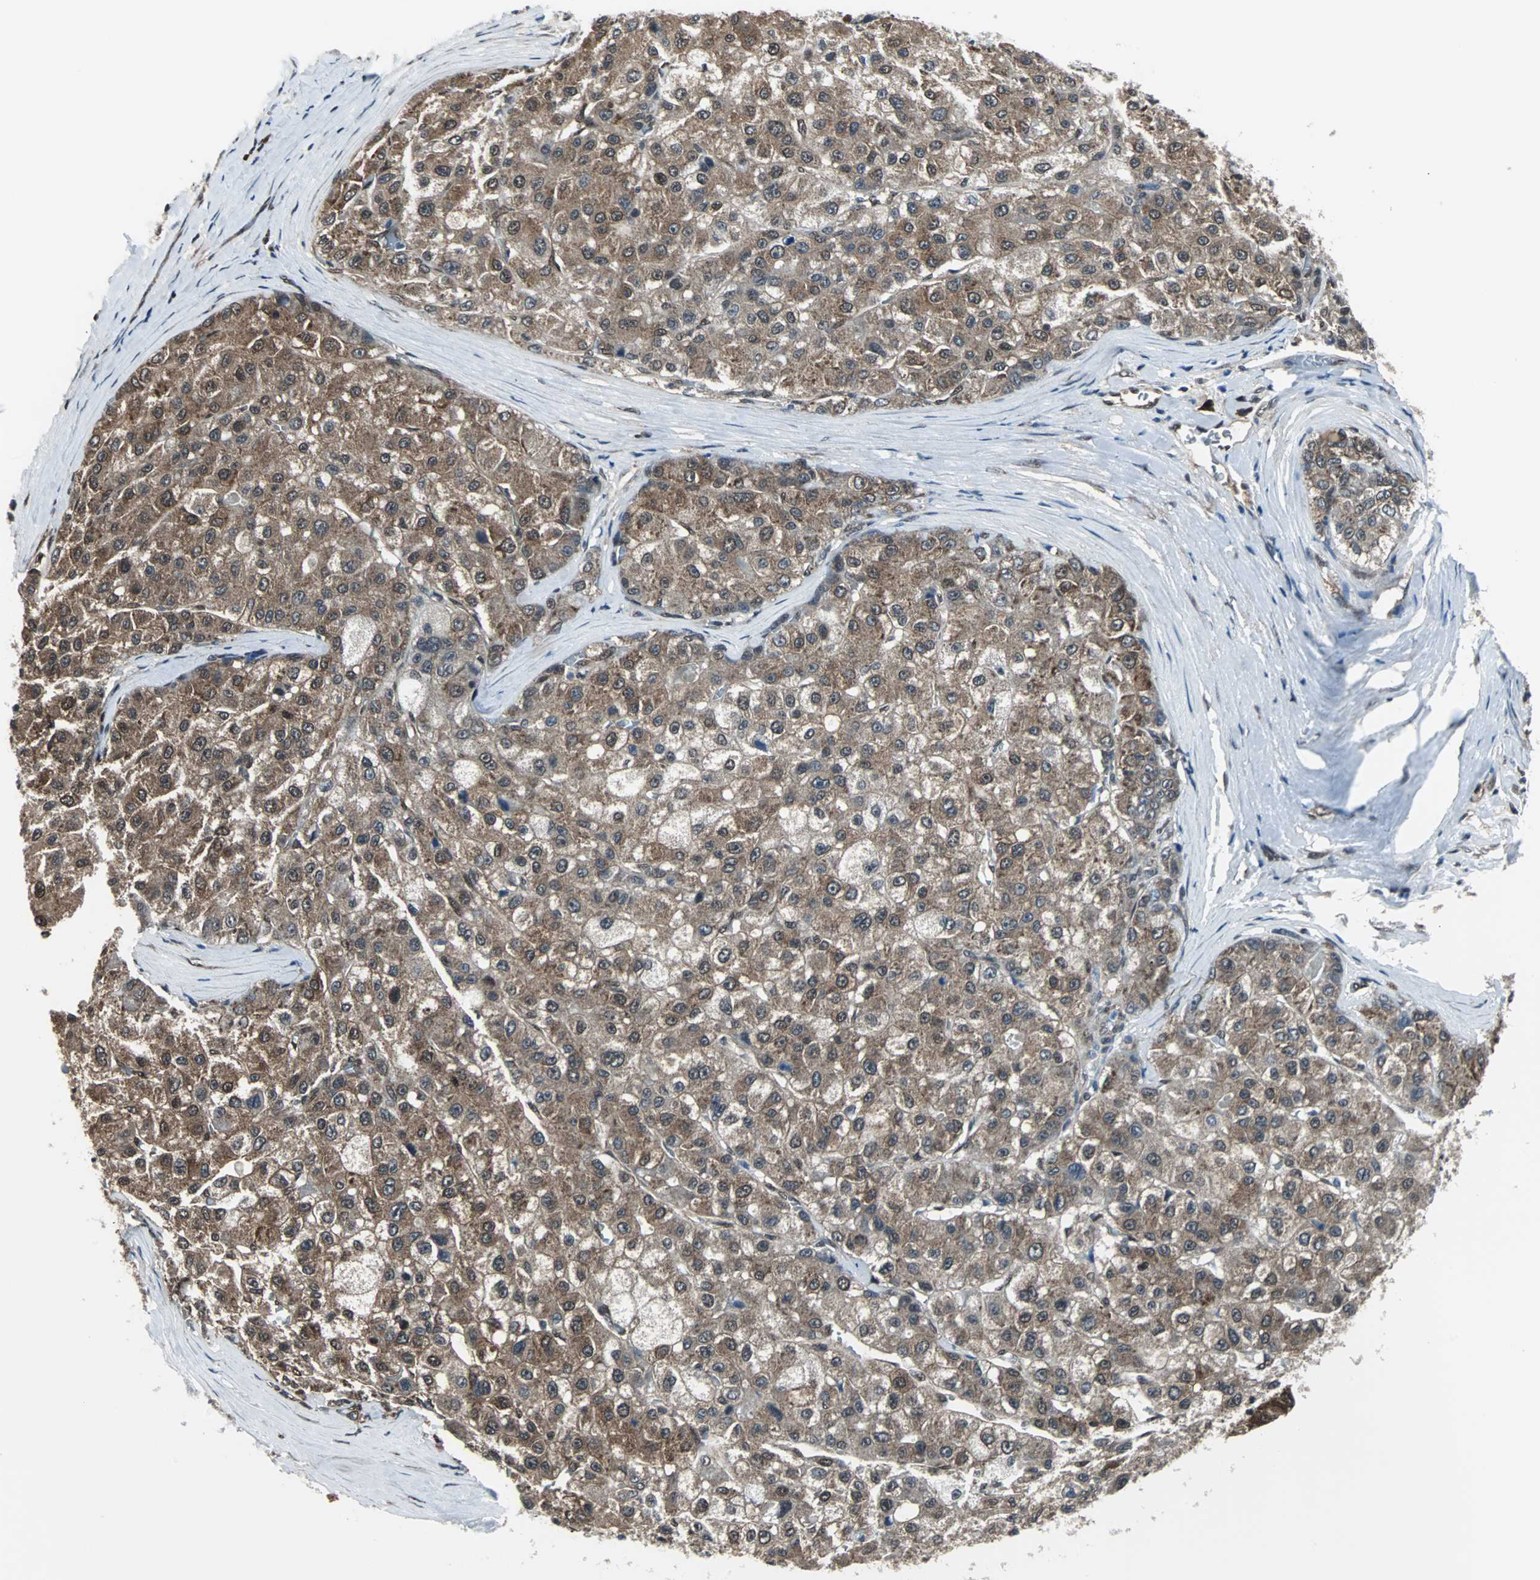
{"staining": {"intensity": "moderate", "quantity": ">75%", "location": "cytoplasmic/membranous,nuclear"}, "tissue": "liver cancer", "cell_type": "Tumor cells", "image_type": "cancer", "snomed": [{"axis": "morphology", "description": "Carcinoma, Hepatocellular, NOS"}, {"axis": "topography", "description": "Liver"}], "caption": "The histopathology image reveals staining of liver hepatocellular carcinoma, revealing moderate cytoplasmic/membranous and nuclear protein positivity (brown color) within tumor cells. (brown staining indicates protein expression, while blue staining denotes nuclei).", "gene": "VCP", "patient": {"sex": "male", "age": 80}}